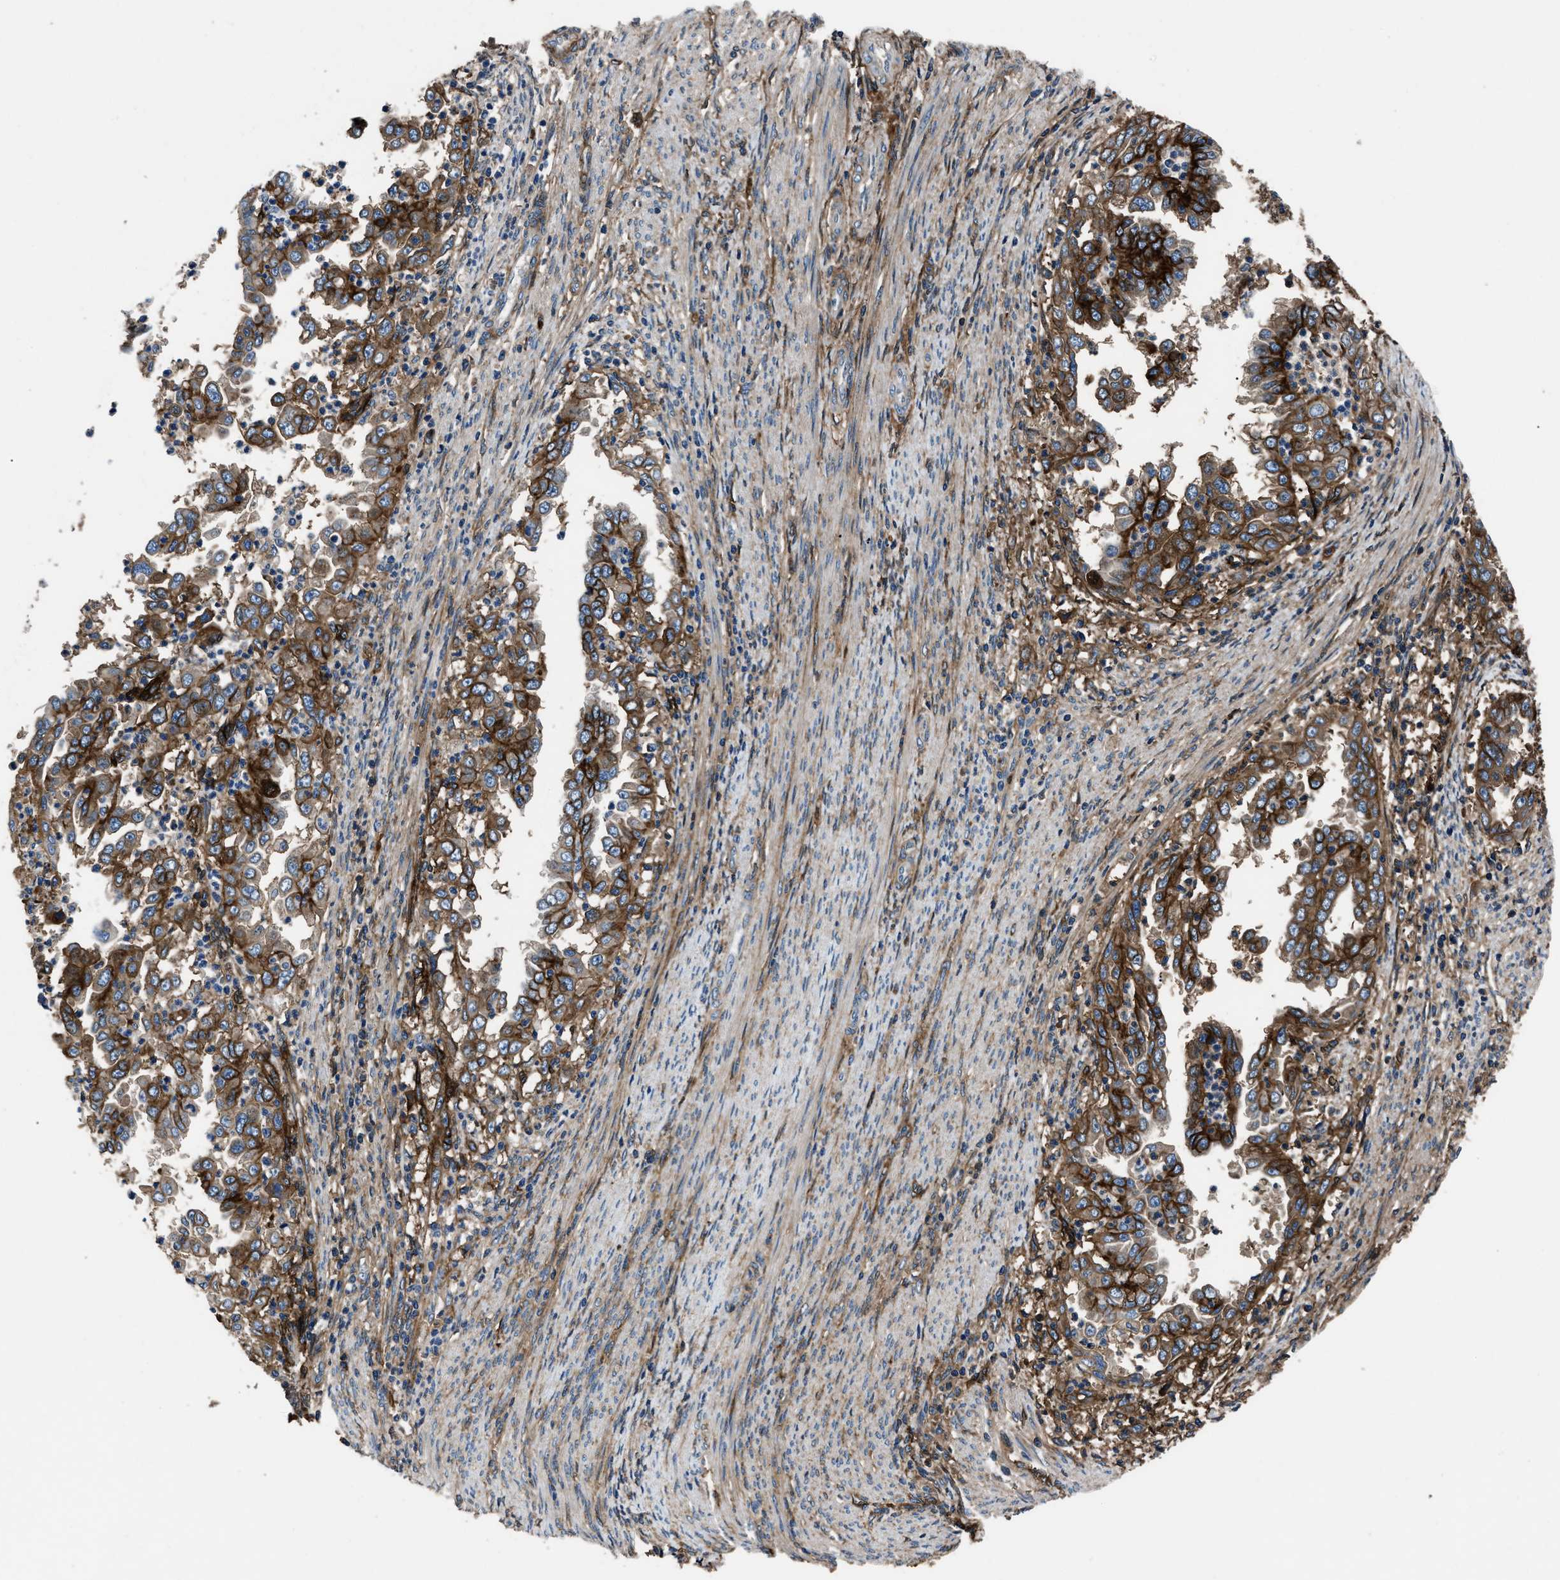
{"staining": {"intensity": "moderate", "quantity": ">75%", "location": "cytoplasmic/membranous"}, "tissue": "endometrial cancer", "cell_type": "Tumor cells", "image_type": "cancer", "snomed": [{"axis": "morphology", "description": "Adenocarcinoma, NOS"}, {"axis": "topography", "description": "Endometrium"}], "caption": "This is an image of immunohistochemistry (IHC) staining of endometrial cancer (adenocarcinoma), which shows moderate staining in the cytoplasmic/membranous of tumor cells.", "gene": "CD276", "patient": {"sex": "female", "age": 85}}